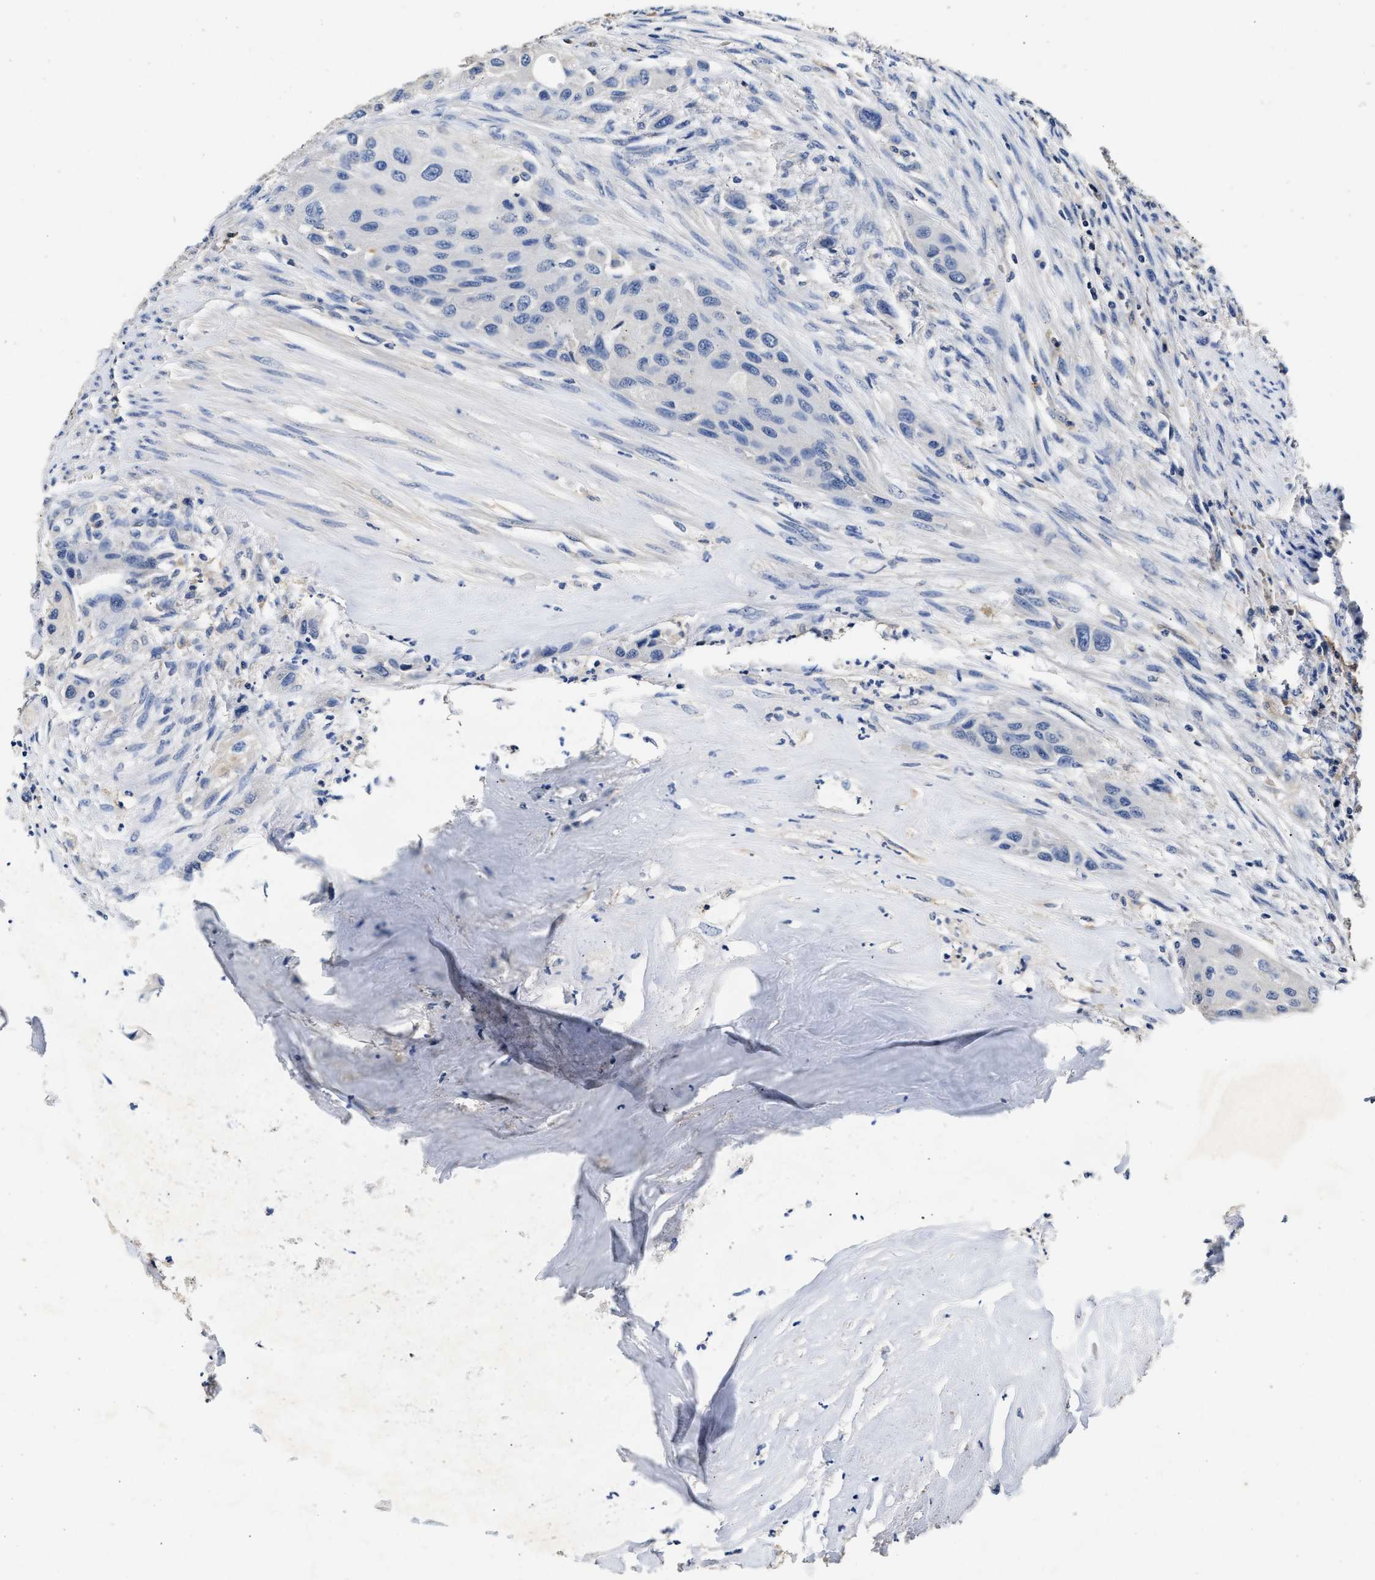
{"staining": {"intensity": "negative", "quantity": "none", "location": "none"}, "tissue": "urothelial cancer", "cell_type": "Tumor cells", "image_type": "cancer", "snomed": [{"axis": "morphology", "description": "Urothelial carcinoma, High grade"}, {"axis": "topography", "description": "Urinary bladder"}], "caption": "Immunohistochemistry (IHC) photomicrograph of neoplastic tissue: human high-grade urothelial carcinoma stained with DAB (3,3'-diaminobenzidine) exhibits no significant protein positivity in tumor cells.", "gene": "SLCO2B1", "patient": {"sex": "female", "age": 56}}